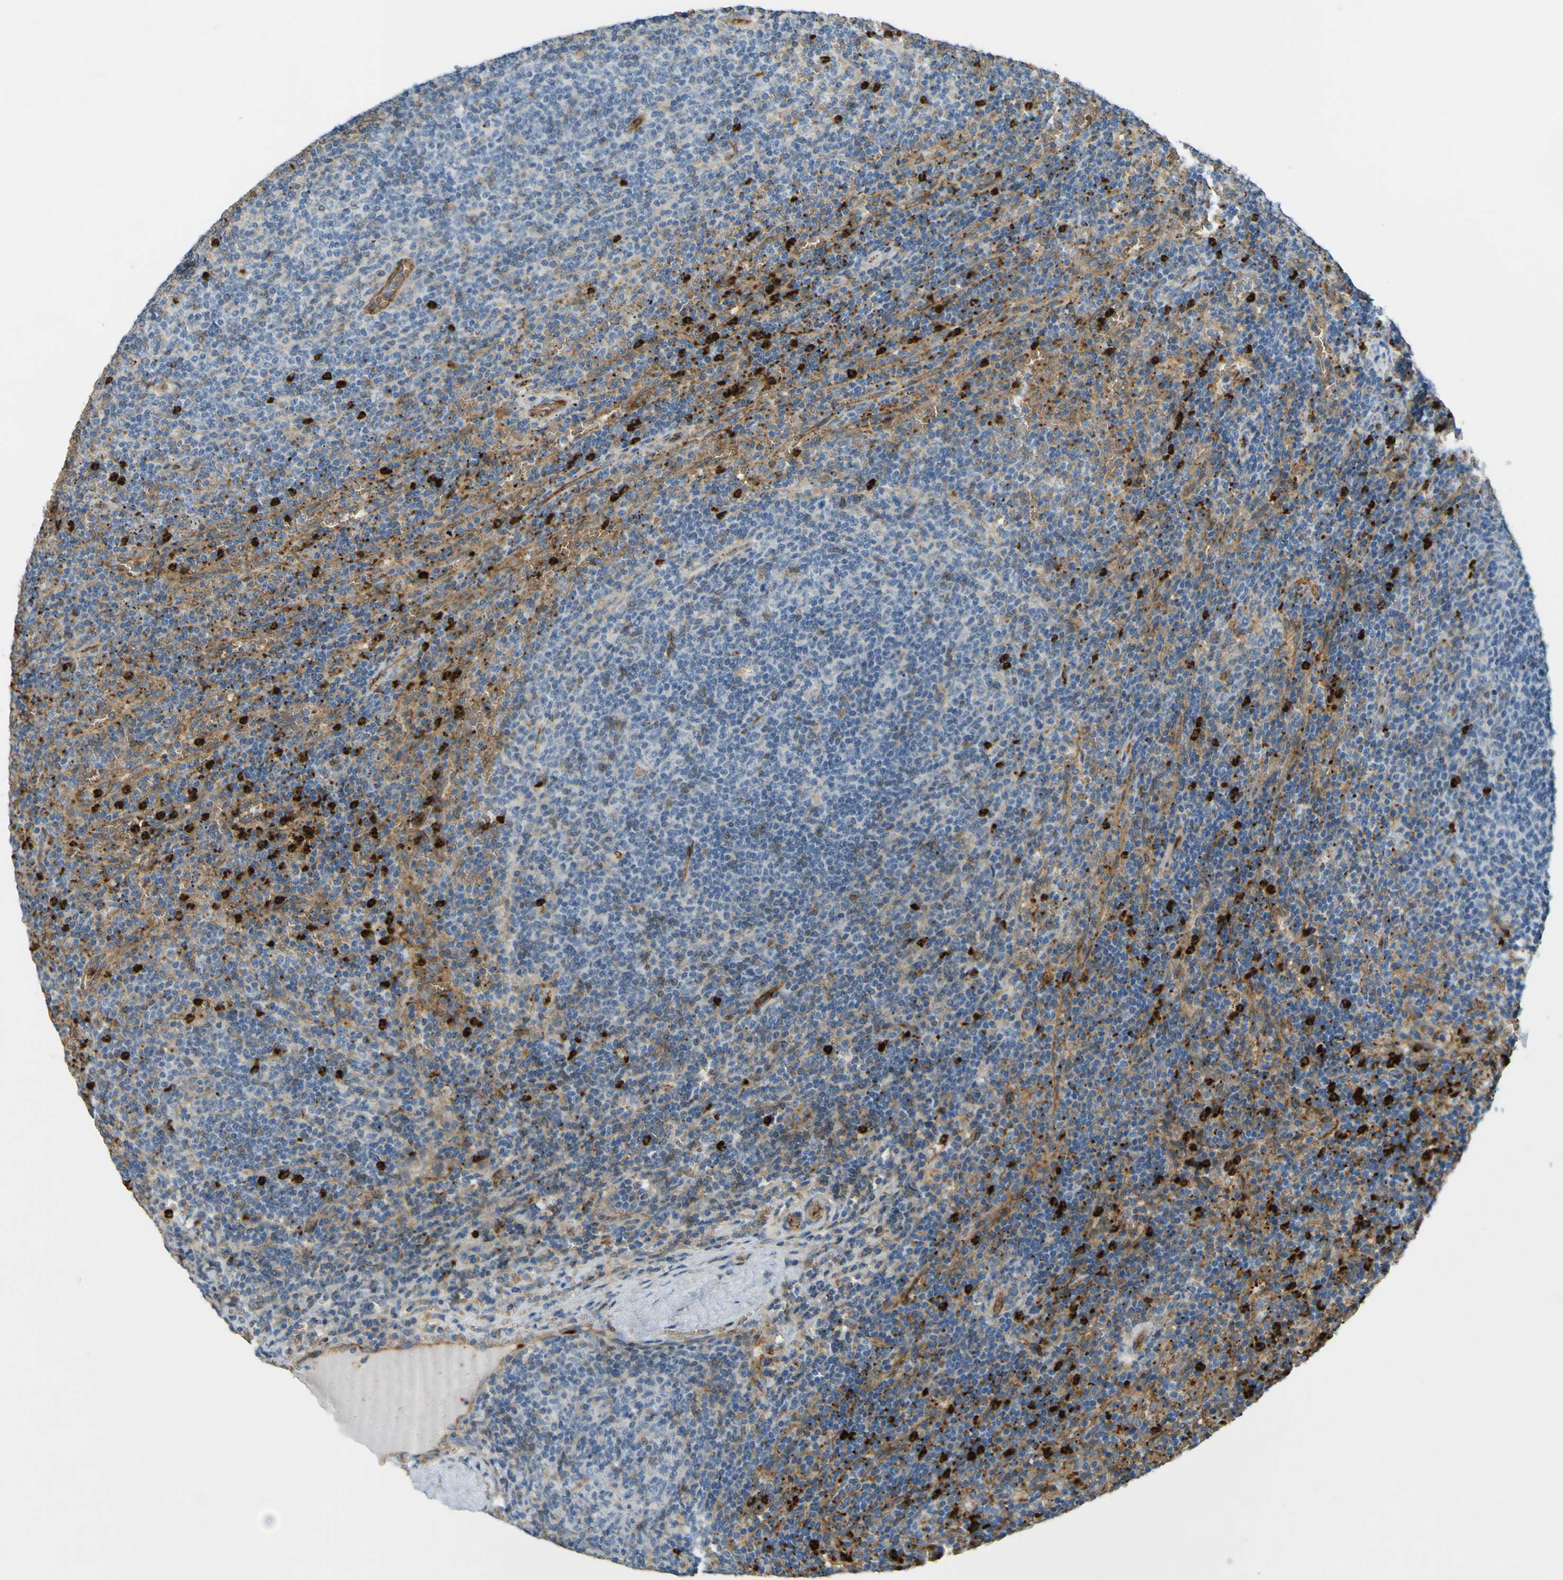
{"staining": {"intensity": "strong", "quantity": "<25%", "location": "cytoplasmic/membranous"}, "tissue": "lymphoma", "cell_type": "Tumor cells", "image_type": "cancer", "snomed": [{"axis": "morphology", "description": "Malignant lymphoma, non-Hodgkin's type, Low grade"}, {"axis": "topography", "description": "Spleen"}], "caption": "An IHC histopathology image of tumor tissue is shown. Protein staining in brown highlights strong cytoplasmic/membranous positivity in lymphoma within tumor cells.", "gene": "PLXDC1", "patient": {"sex": "female", "age": 50}}